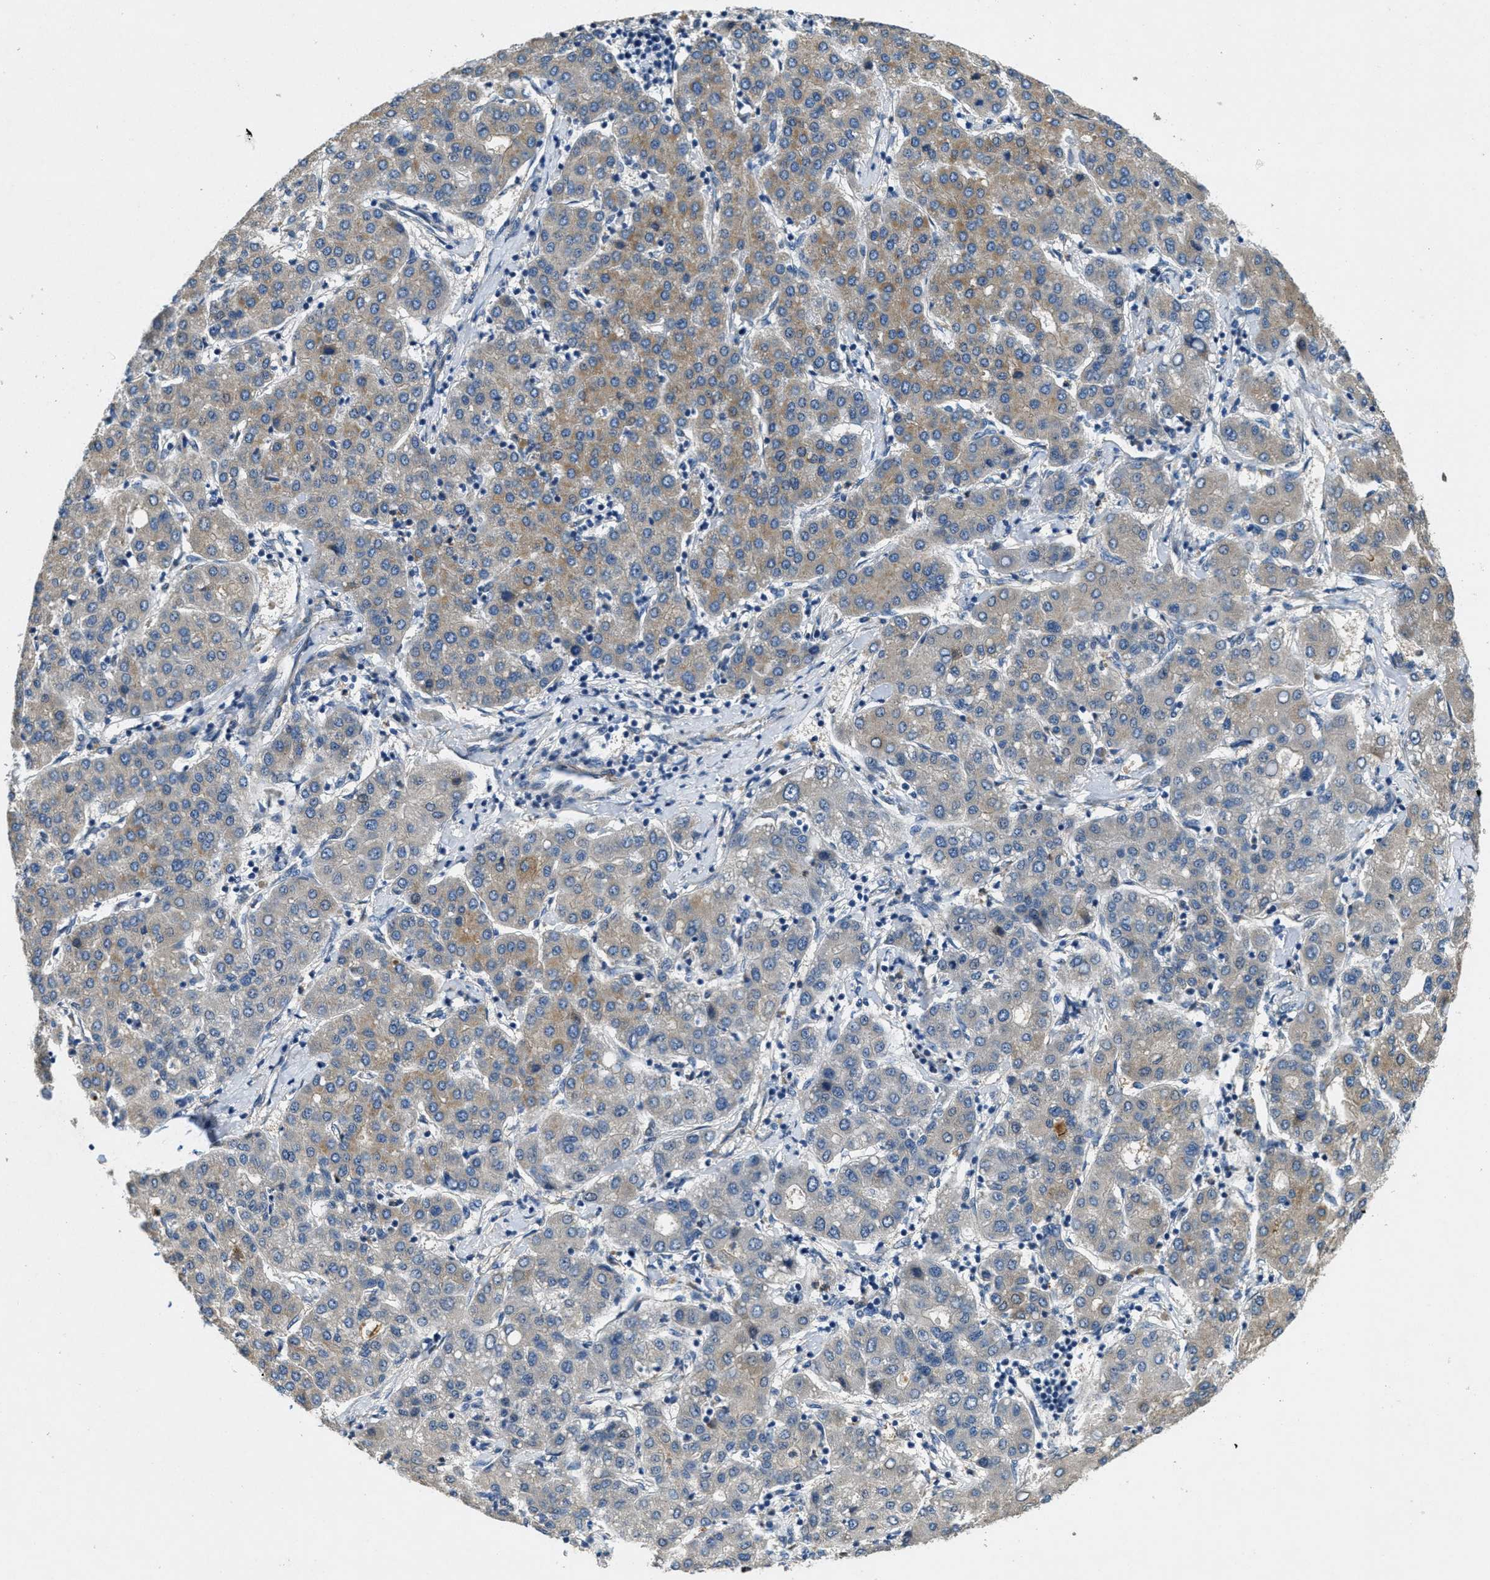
{"staining": {"intensity": "moderate", "quantity": "<25%", "location": "cytoplasmic/membranous"}, "tissue": "liver cancer", "cell_type": "Tumor cells", "image_type": "cancer", "snomed": [{"axis": "morphology", "description": "Carcinoma, Hepatocellular, NOS"}, {"axis": "topography", "description": "Liver"}], "caption": "Human liver cancer stained with a brown dye shows moderate cytoplasmic/membranous positive positivity in approximately <25% of tumor cells.", "gene": "TOMM70", "patient": {"sex": "male", "age": 65}}